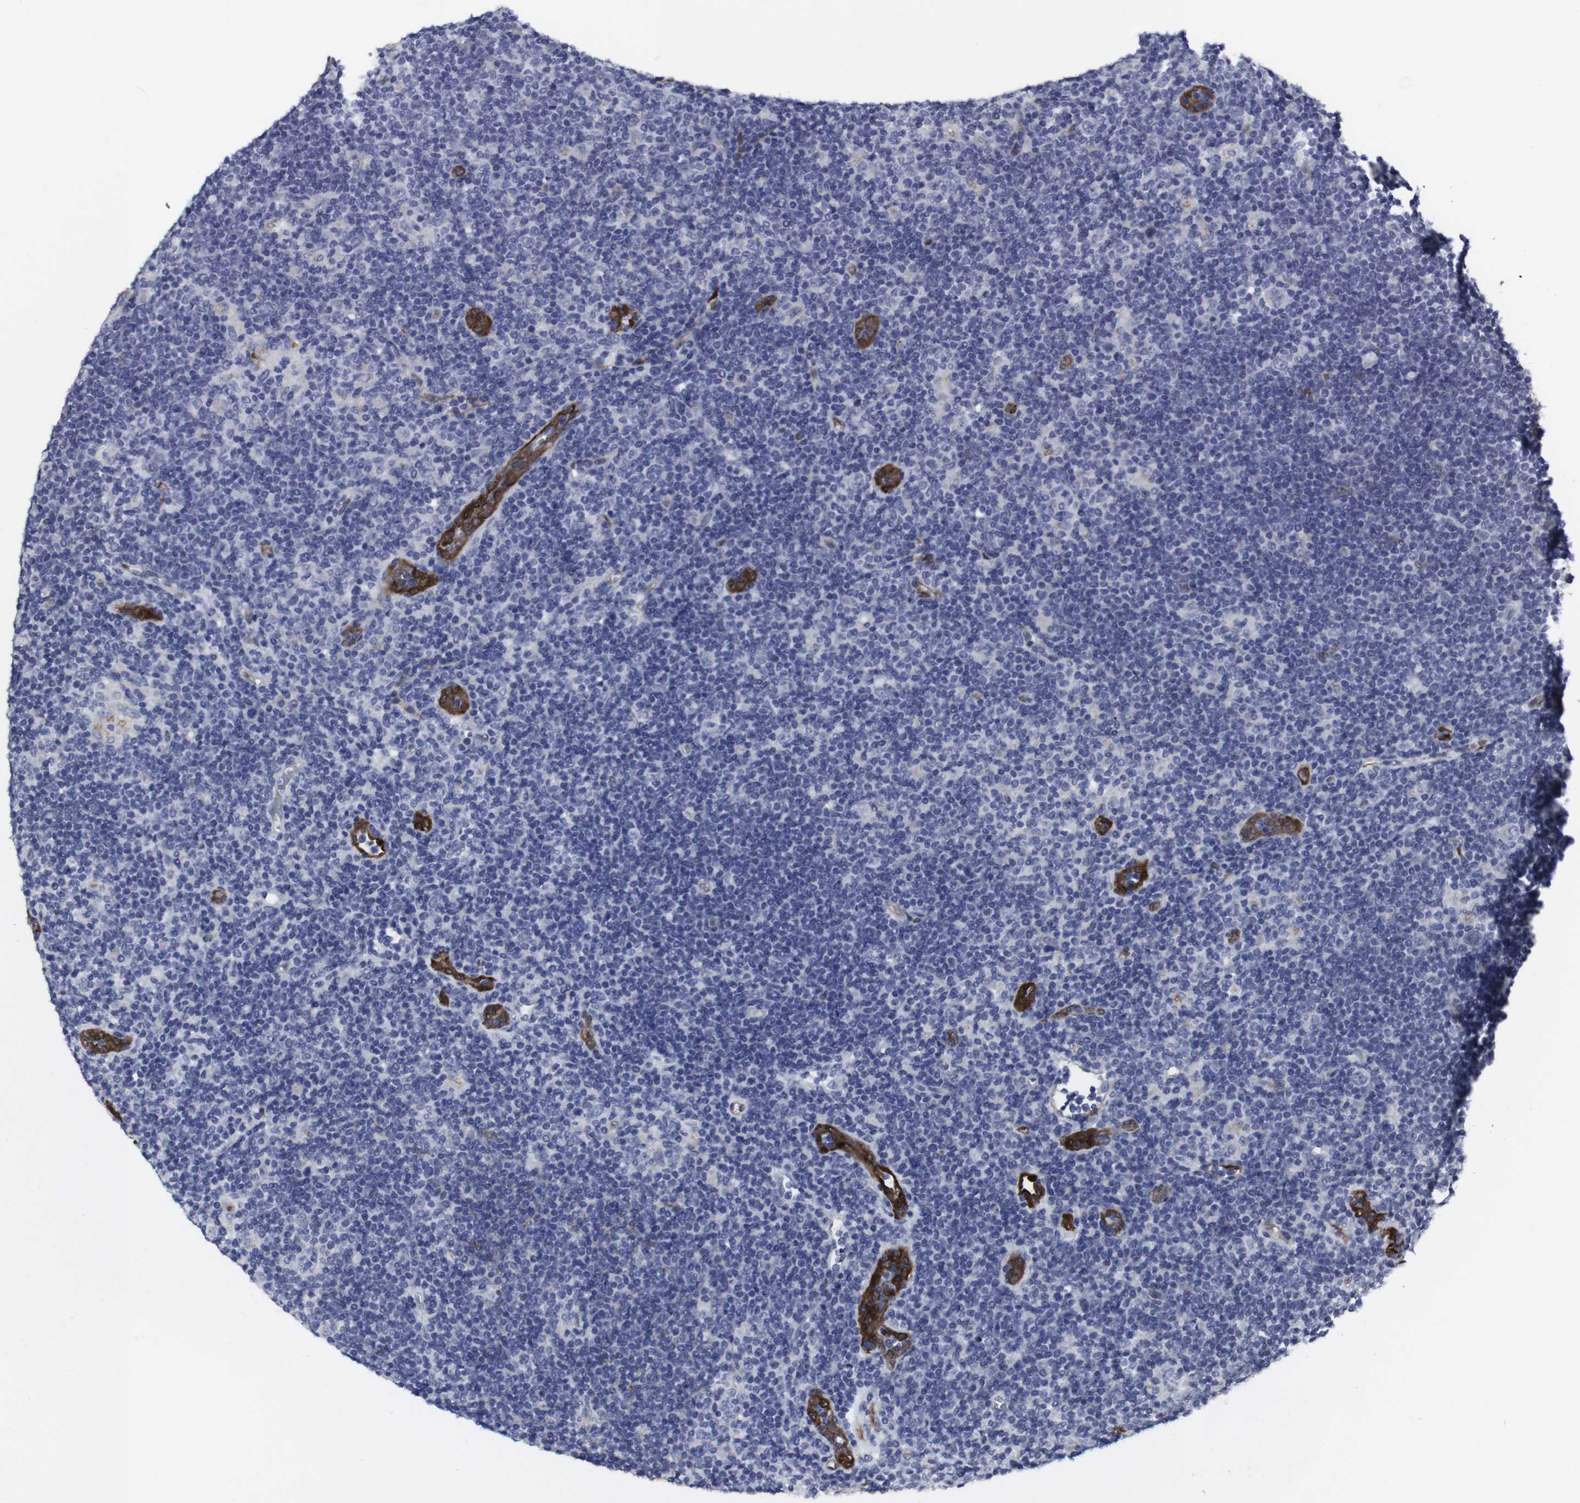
{"staining": {"intensity": "negative", "quantity": "none", "location": "none"}, "tissue": "lymphoma", "cell_type": "Tumor cells", "image_type": "cancer", "snomed": [{"axis": "morphology", "description": "Hodgkin's disease, NOS"}, {"axis": "topography", "description": "Lymph node"}], "caption": "The micrograph reveals no staining of tumor cells in lymphoma.", "gene": "SNCG", "patient": {"sex": "female", "age": 57}}